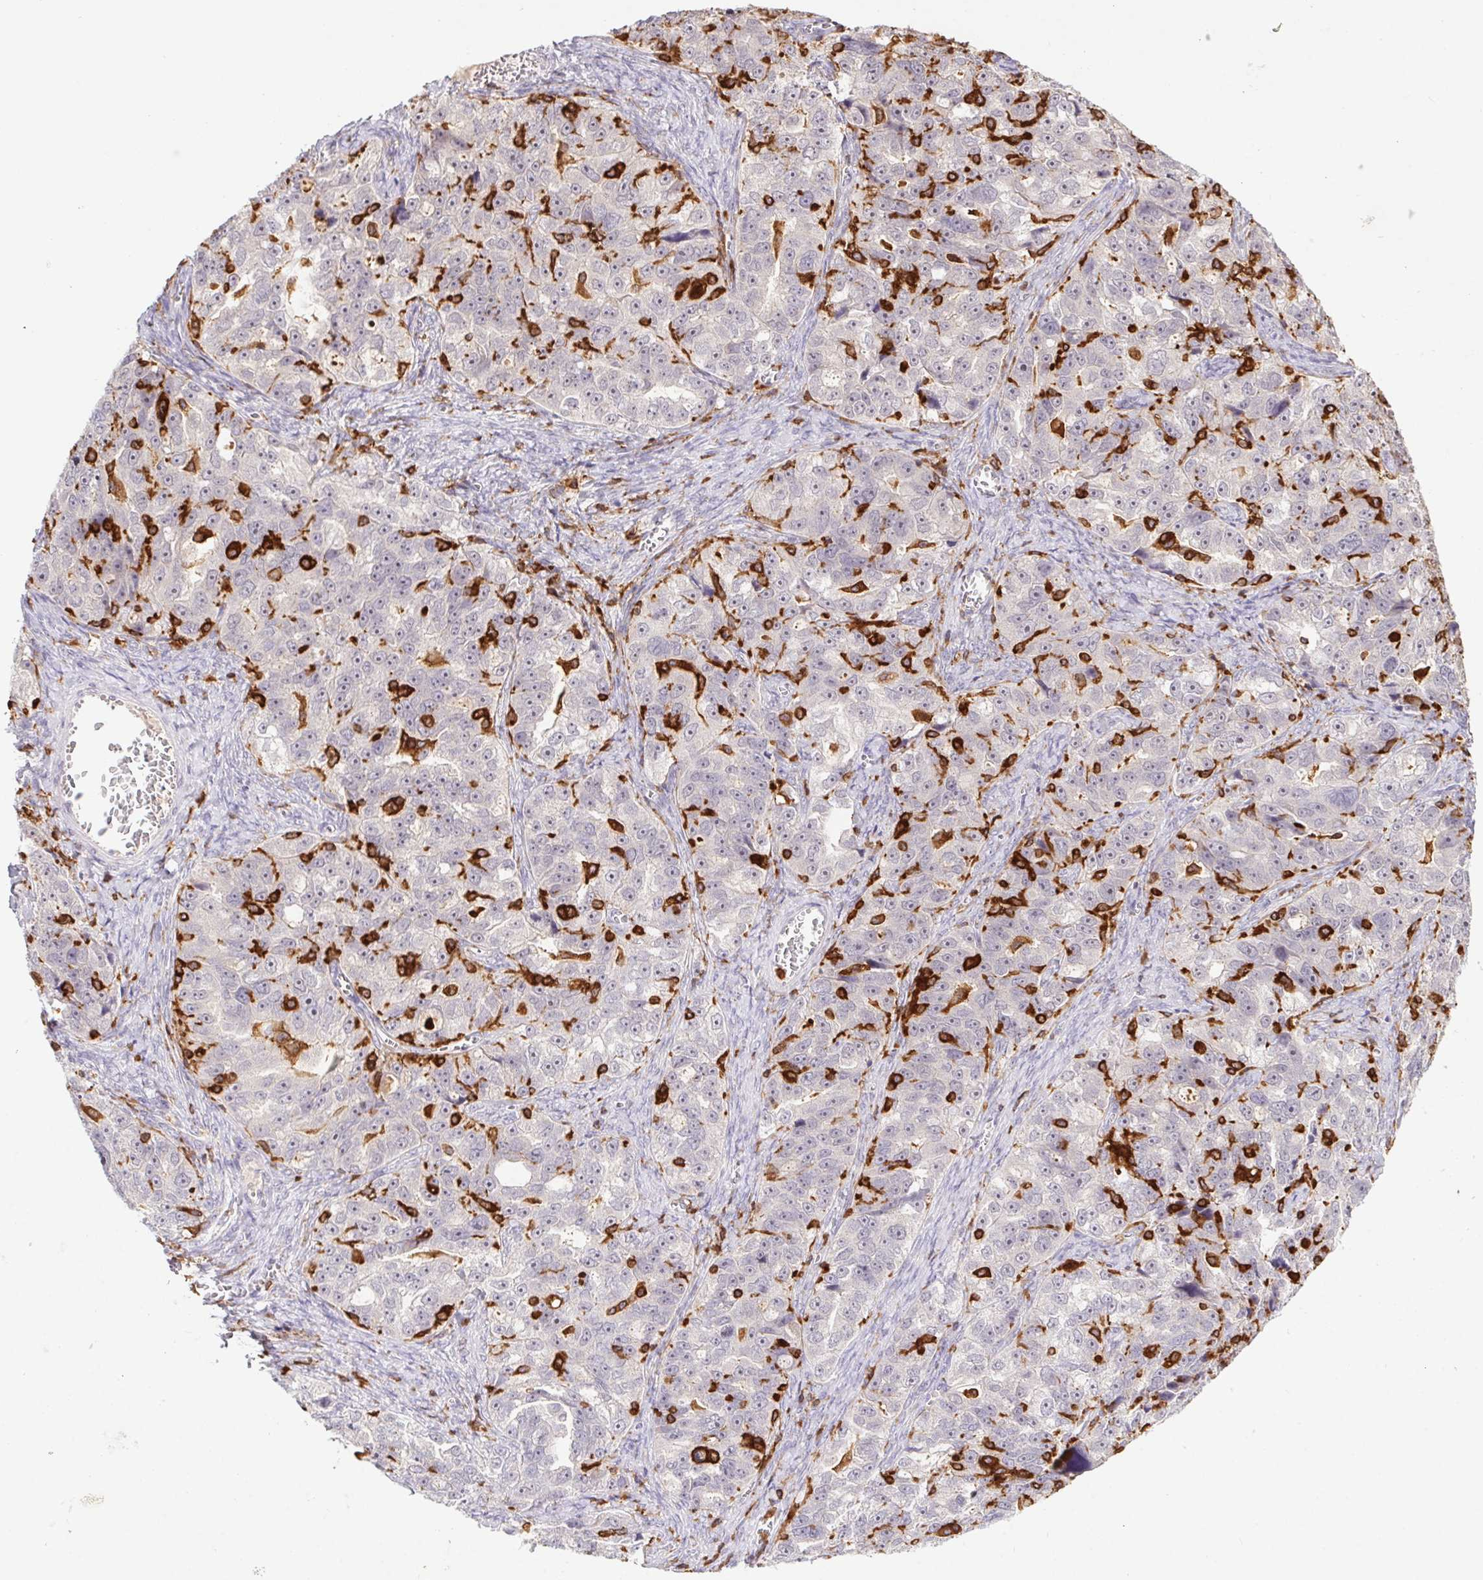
{"staining": {"intensity": "negative", "quantity": "none", "location": "none"}, "tissue": "ovarian cancer", "cell_type": "Tumor cells", "image_type": "cancer", "snomed": [{"axis": "morphology", "description": "Cystadenocarcinoma, serous, NOS"}, {"axis": "topography", "description": "Ovary"}], "caption": "There is no significant staining in tumor cells of ovarian cancer (serous cystadenocarcinoma). (Brightfield microscopy of DAB IHC at high magnification).", "gene": "APBB1IP", "patient": {"sex": "female", "age": 51}}